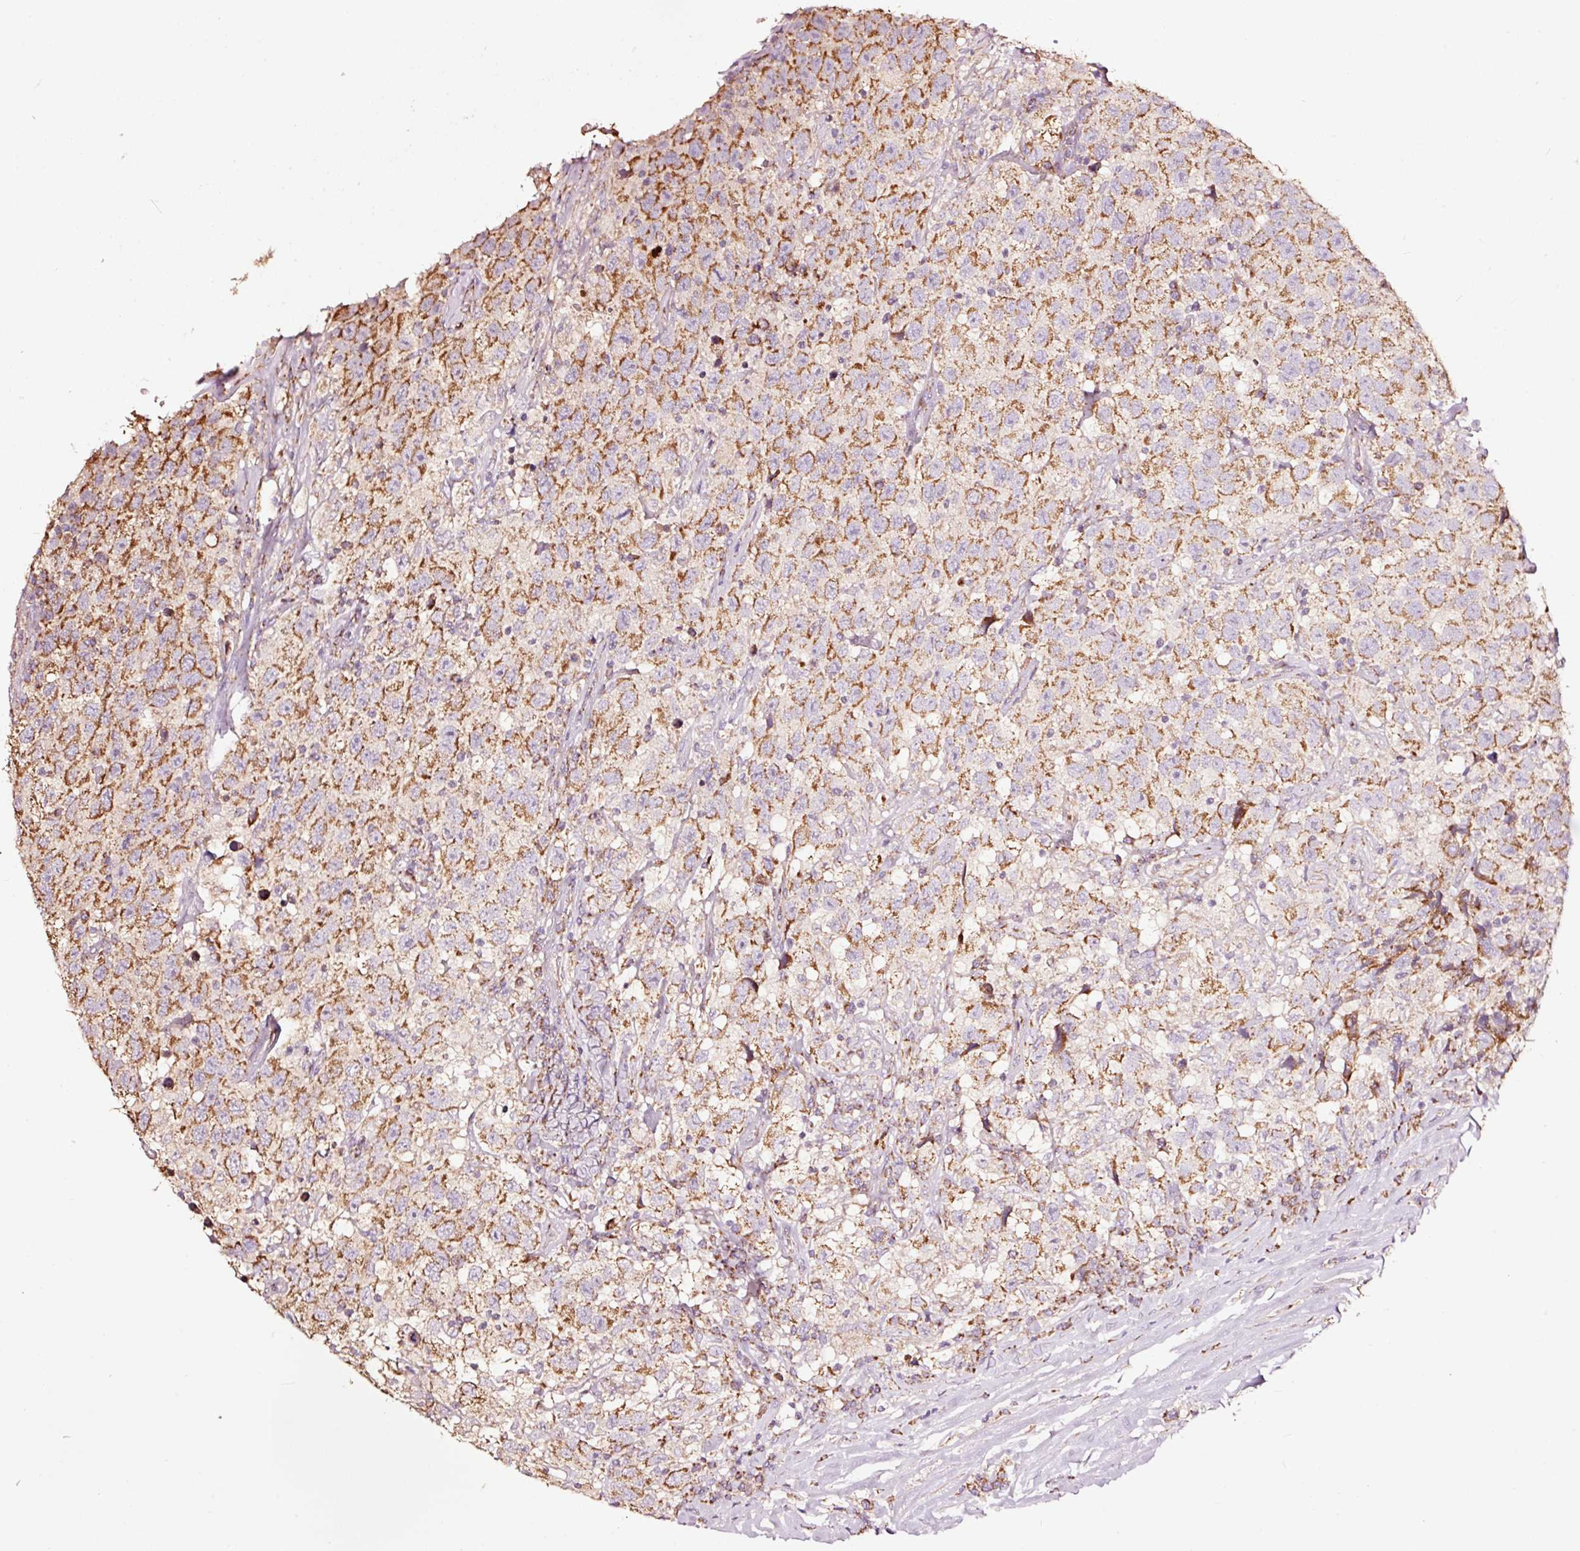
{"staining": {"intensity": "moderate", "quantity": ">75%", "location": "cytoplasmic/membranous"}, "tissue": "testis cancer", "cell_type": "Tumor cells", "image_type": "cancer", "snomed": [{"axis": "morphology", "description": "Seminoma, NOS"}, {"axis": "topography", "description": "Testis"}], "caption": "DAB (3,3'-diaminobenzidine) immunohistochemical staining of human testis cancer shows moderate cytoplasmic/membranous protein staining in approximately >75% of tumor cells.", "gene": "TPM1", "patient": {"sex": "male", "age": 41}}